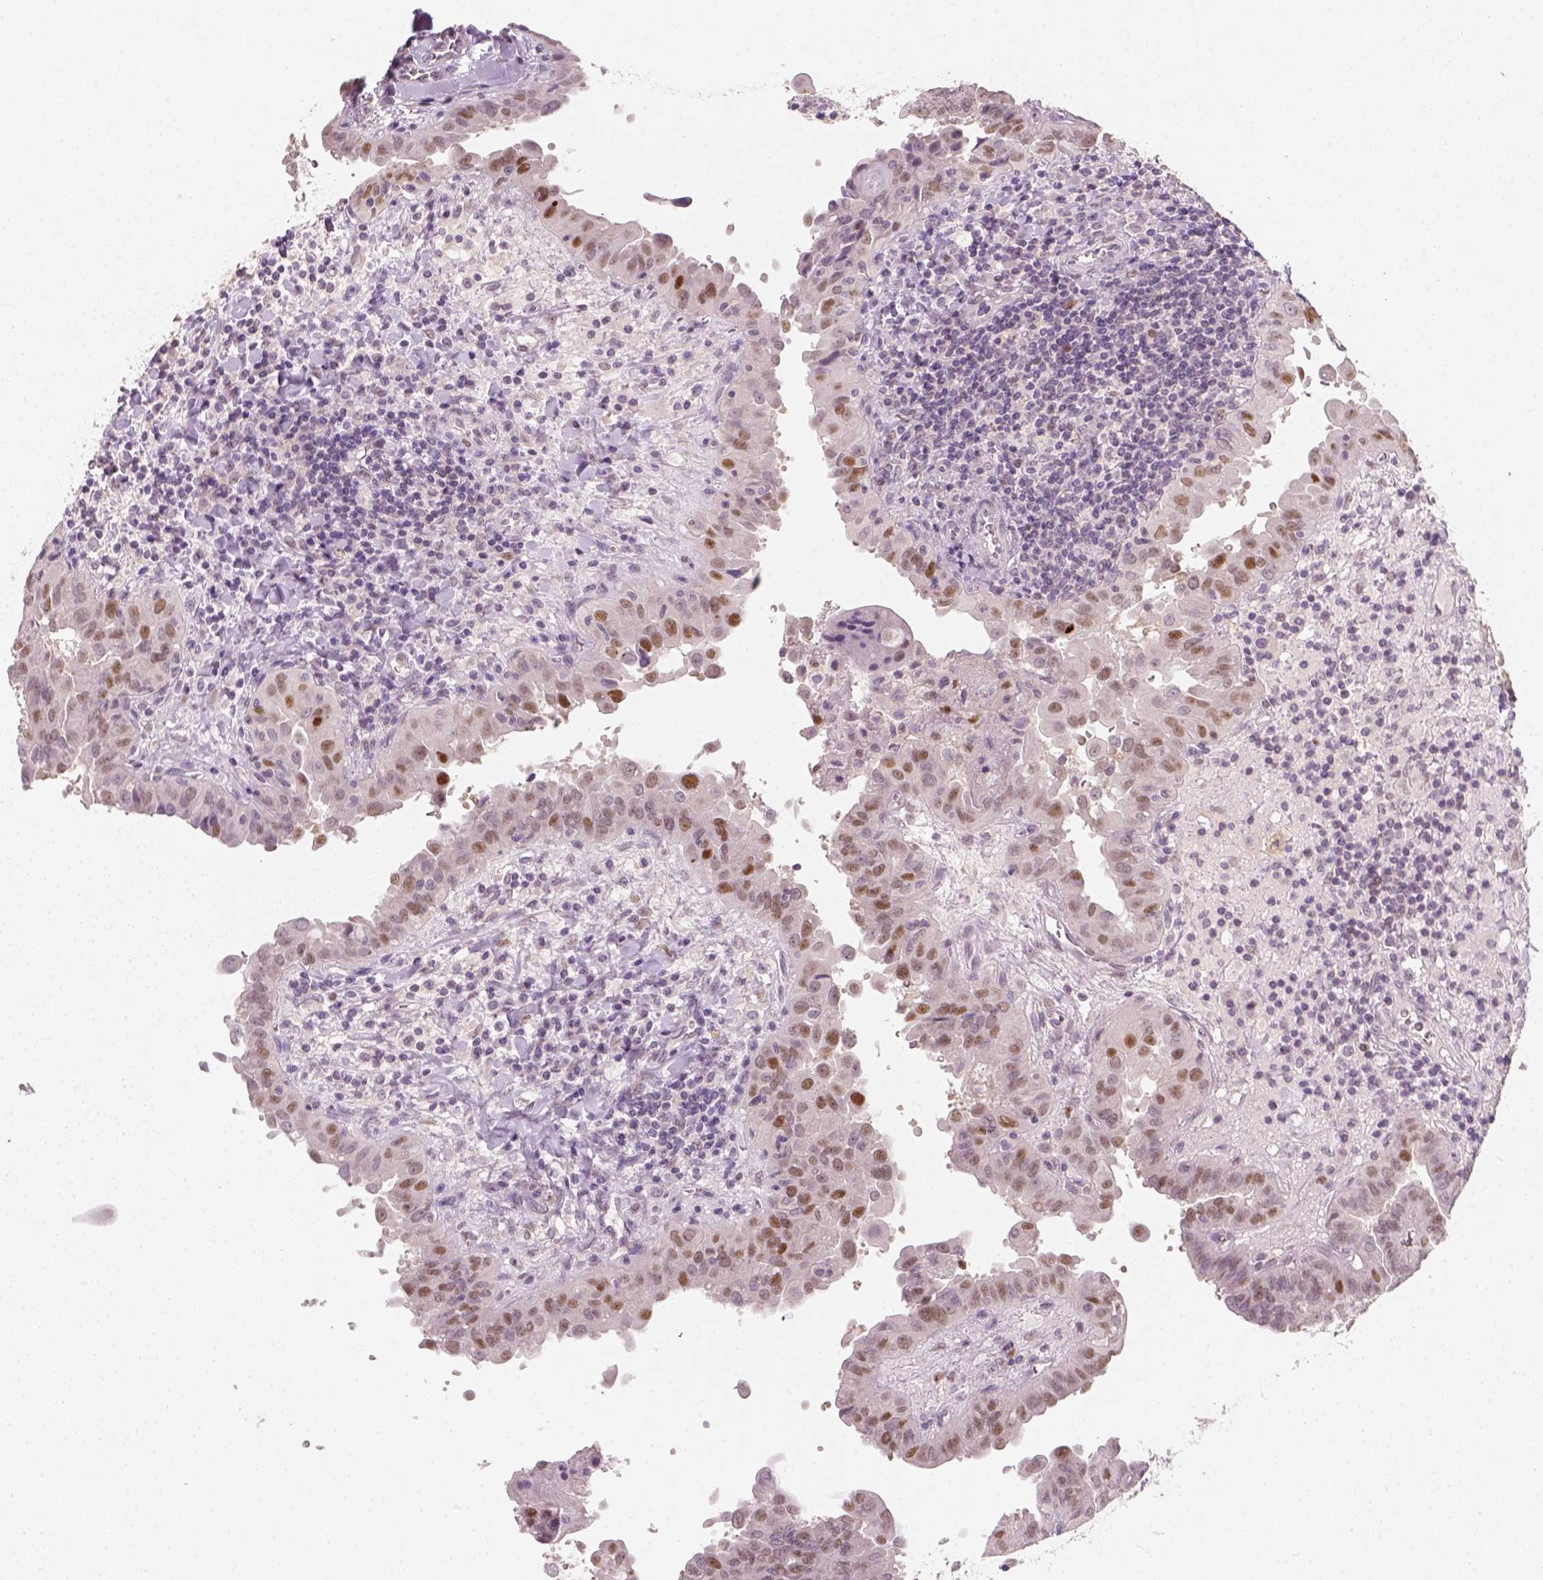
{"staining": {"intensity": "moderate", "quantity": "25%-75%", "location": "nuclear"}, "tissue": "thyroid cancer", "cell_type": "Tumor cells", "image_type": "cancer", "snomed": [{"axis": "morphology", "description": "Papillary adenocarcinoma, NOS"}, {"axis": "topography", "description": "Thyroid gland"}], "caption": "Thyroid papillary adenocarcinoma stained for a protein demonstrates moderate nuclear positivity in tumor cells.", "gene": "TP53", "patient": {"sex": "female", "age": 37}}